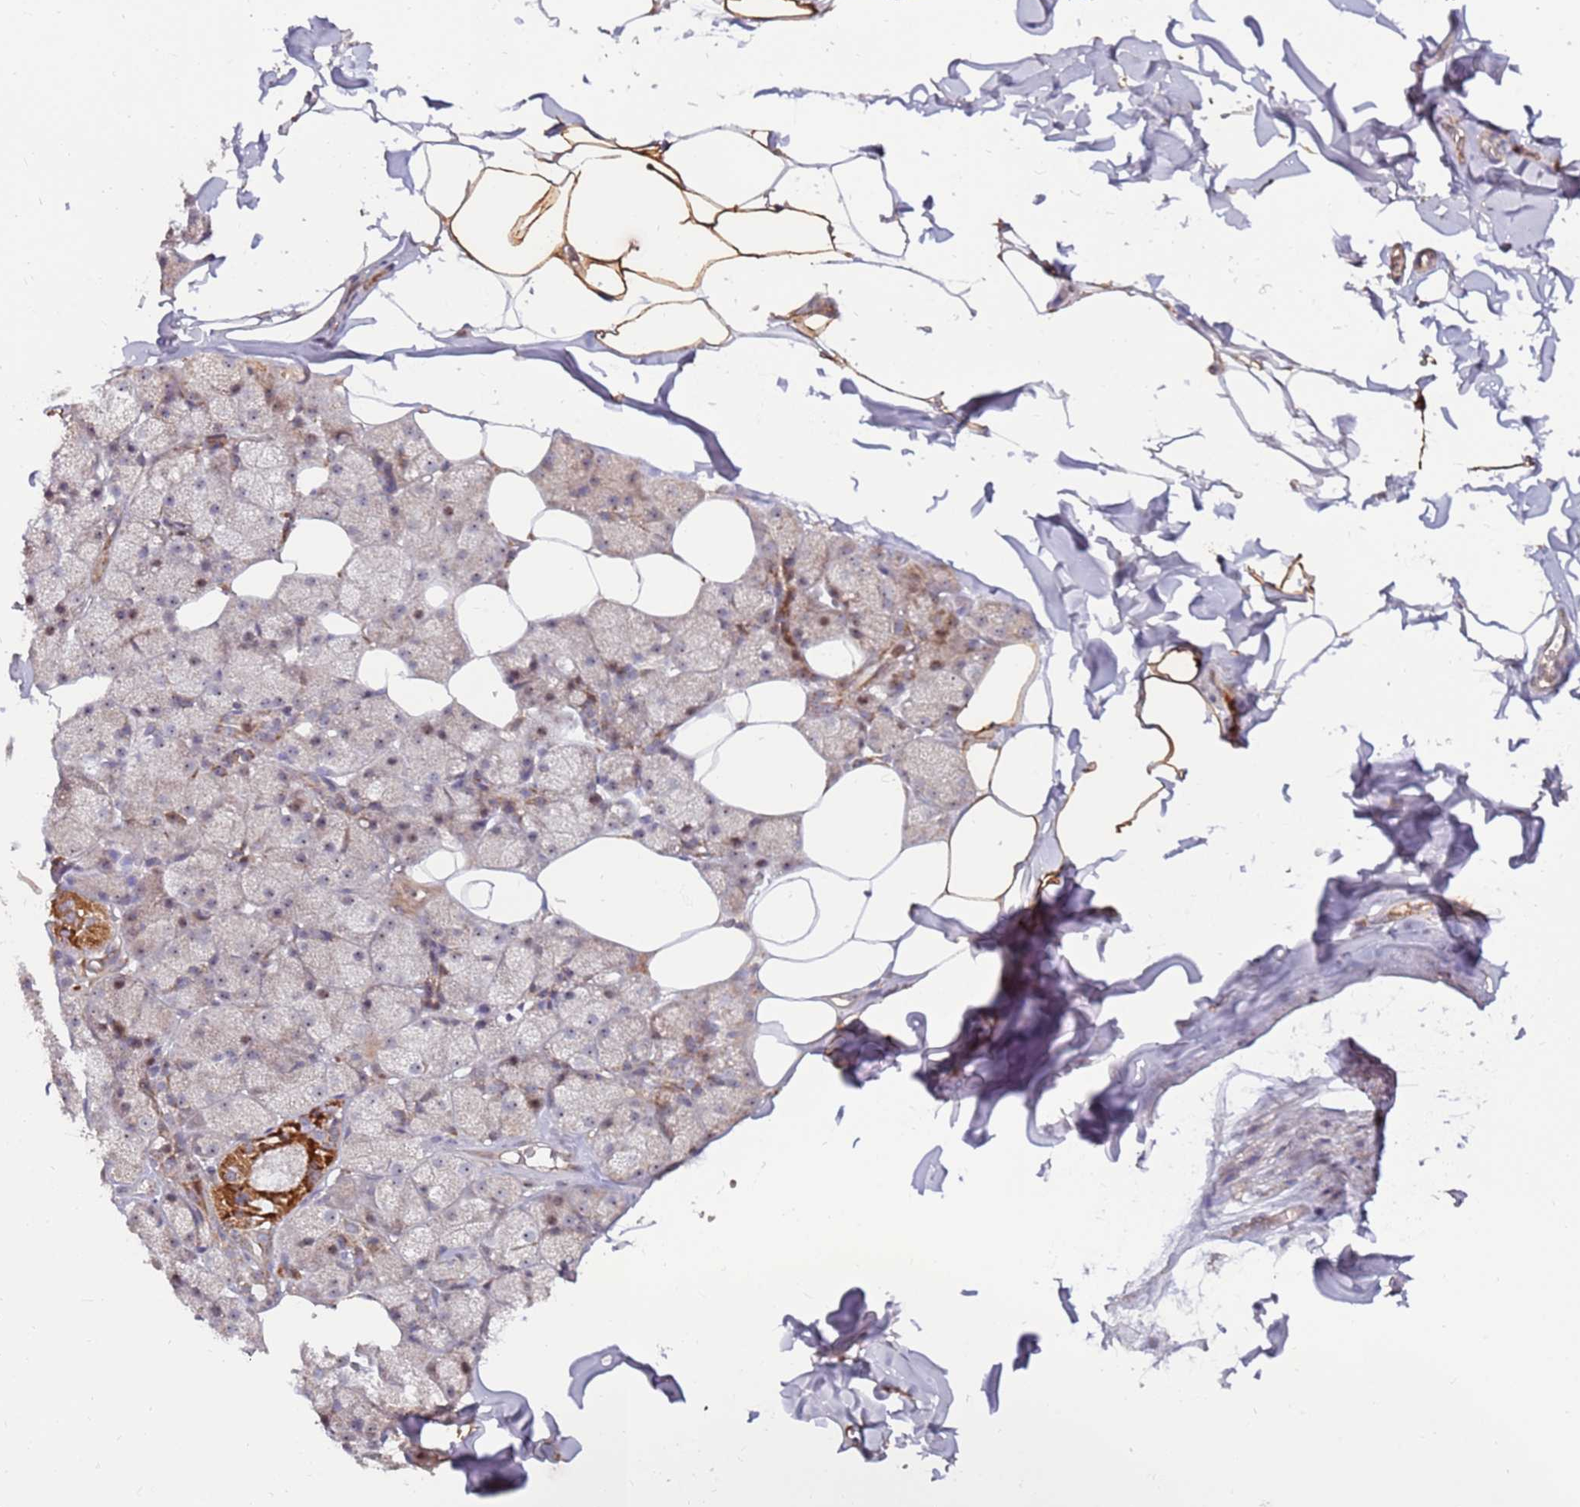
{"staining": {"intensity": "moderate", "quantity": ">75%", "location": "cytoplasmic/membranous,nuclear"}, "tissue": "adipose tissue", "cell_type": "Adipocytes", "image_type": "normal", "snomed": [{"axis": "morphology", "description": "Normal tissue, NOS"}, {"axis": "topography", "description": "Salivary gland"}, {"axis": "topography", "description": "Peripheral nerve tissue"}], "caption": "Adipocytes reveal medium levels of moderate cytoplasmic/membranous,nuclear positivity in about >75% of cells in benign adipose tissue.", "gene": "KIF25", "patient": {"sex": "male", "age": 38}}